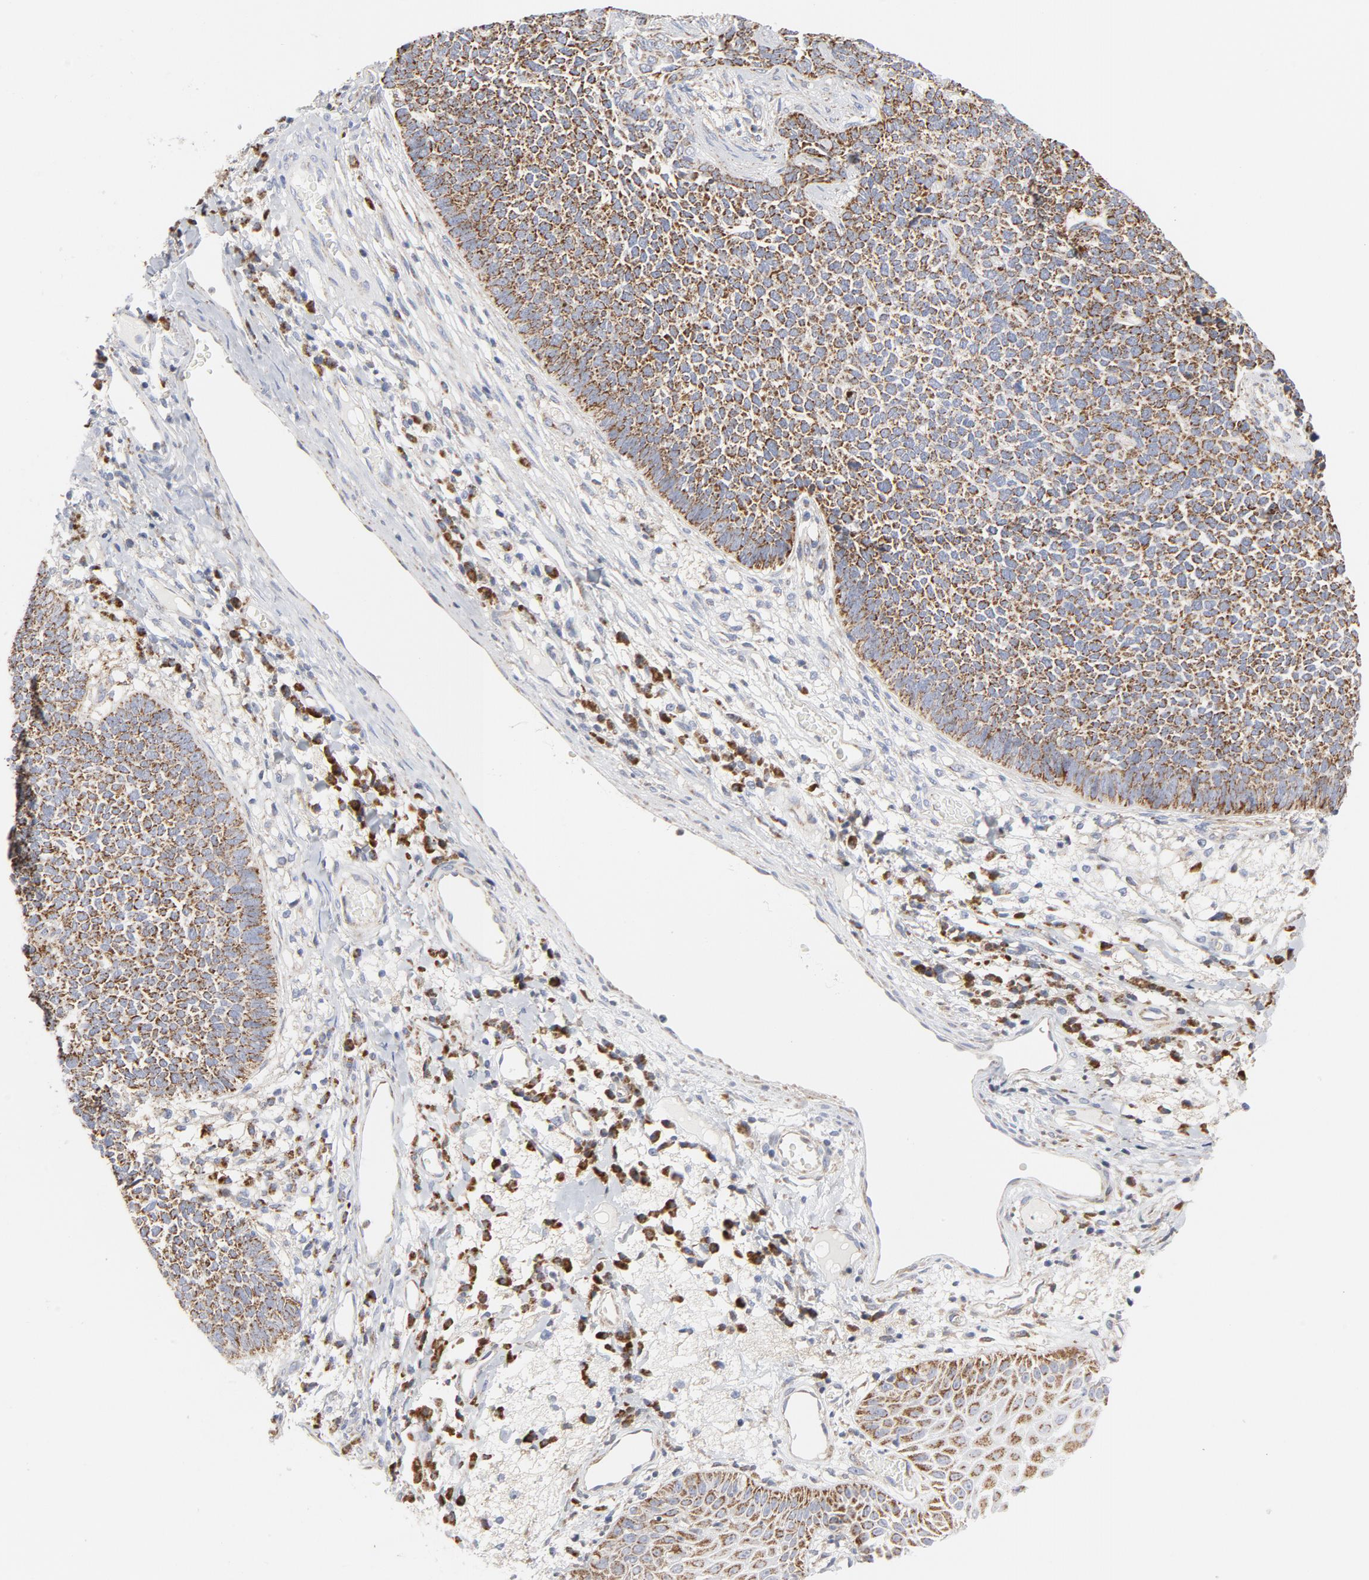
{"staining": {"intensity": "moderate", "quantity": ">75%", "location": "cytoplasmic/membranous"}, "tissue": "skin cancer", "cell_type": "Tumor cells", "image_type": "cancer", "snomed": [{"axis": "morphology", "description": "Basal cell carcinoma"}, {"axis": "topography", "description": "Skin"}], "caption": "The image demonstrates staining of skin cancer, revealing moderate cytoplasmic/membranous protein positivity (brown color) within tumor cells.", "gene": "CYCS", "patient": {"sex": "female", "age": 84}}